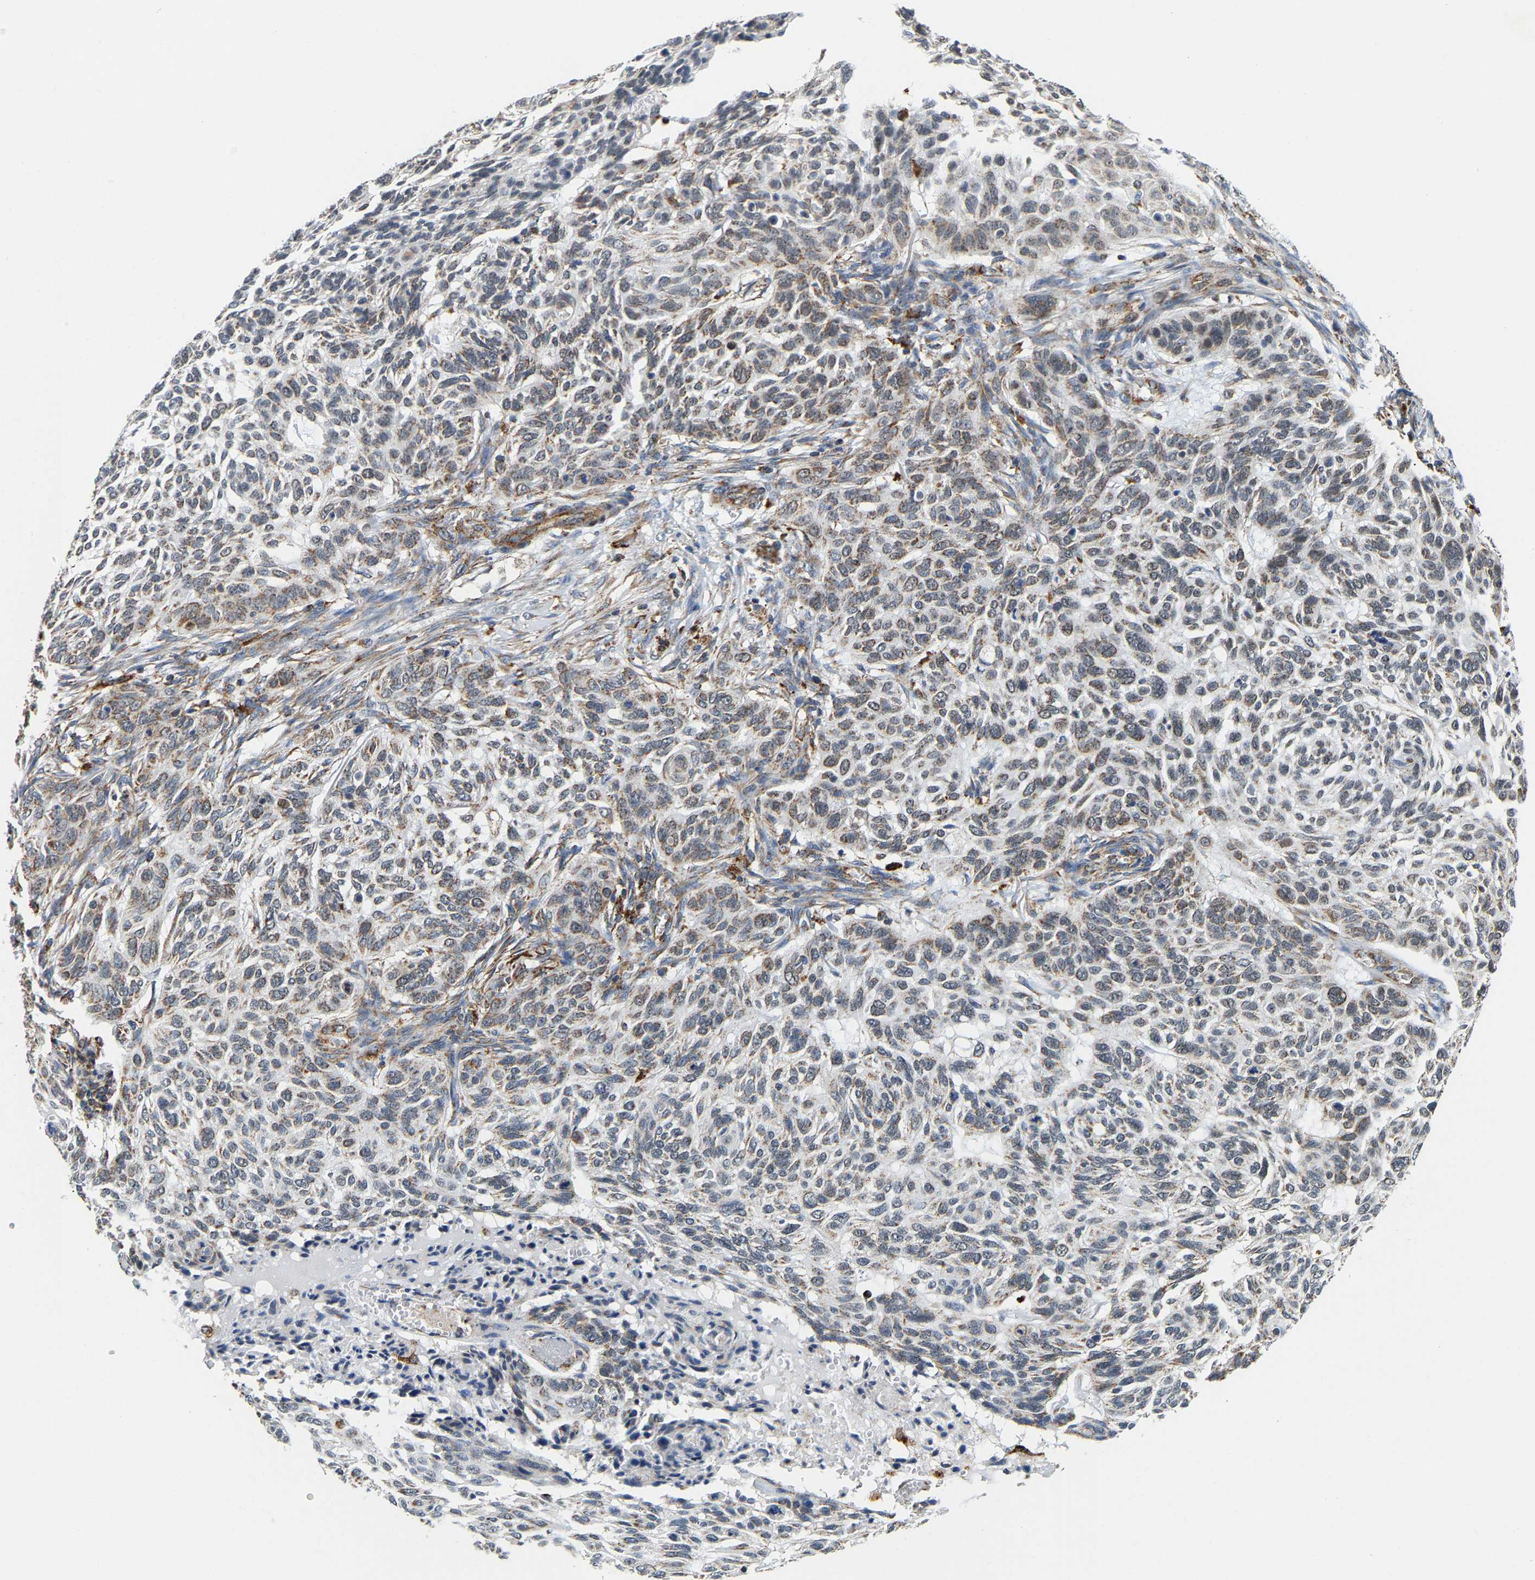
{"staining": {"intensity": "moderate", "quantity": ">75%", "location": "cytoplasmic/membranous"}, "tissue": "skin cancer", "cell_type": "Tumor cells", "image_type": "cancer", "snomed": [{"axis": "morphology", "description": "Basal cell carcinoma"}, {"axis": "topography", "description": "Skin"}], "caption": "Approximately >75% of tumor cells in skin basal cell carcinoma reveal moderate cytoplasmic/membranous protein staining as visualized by brown immunohistochemical staining.", "gene": "GIMAP7", "patient": {"sex": "male", "age": 85}}